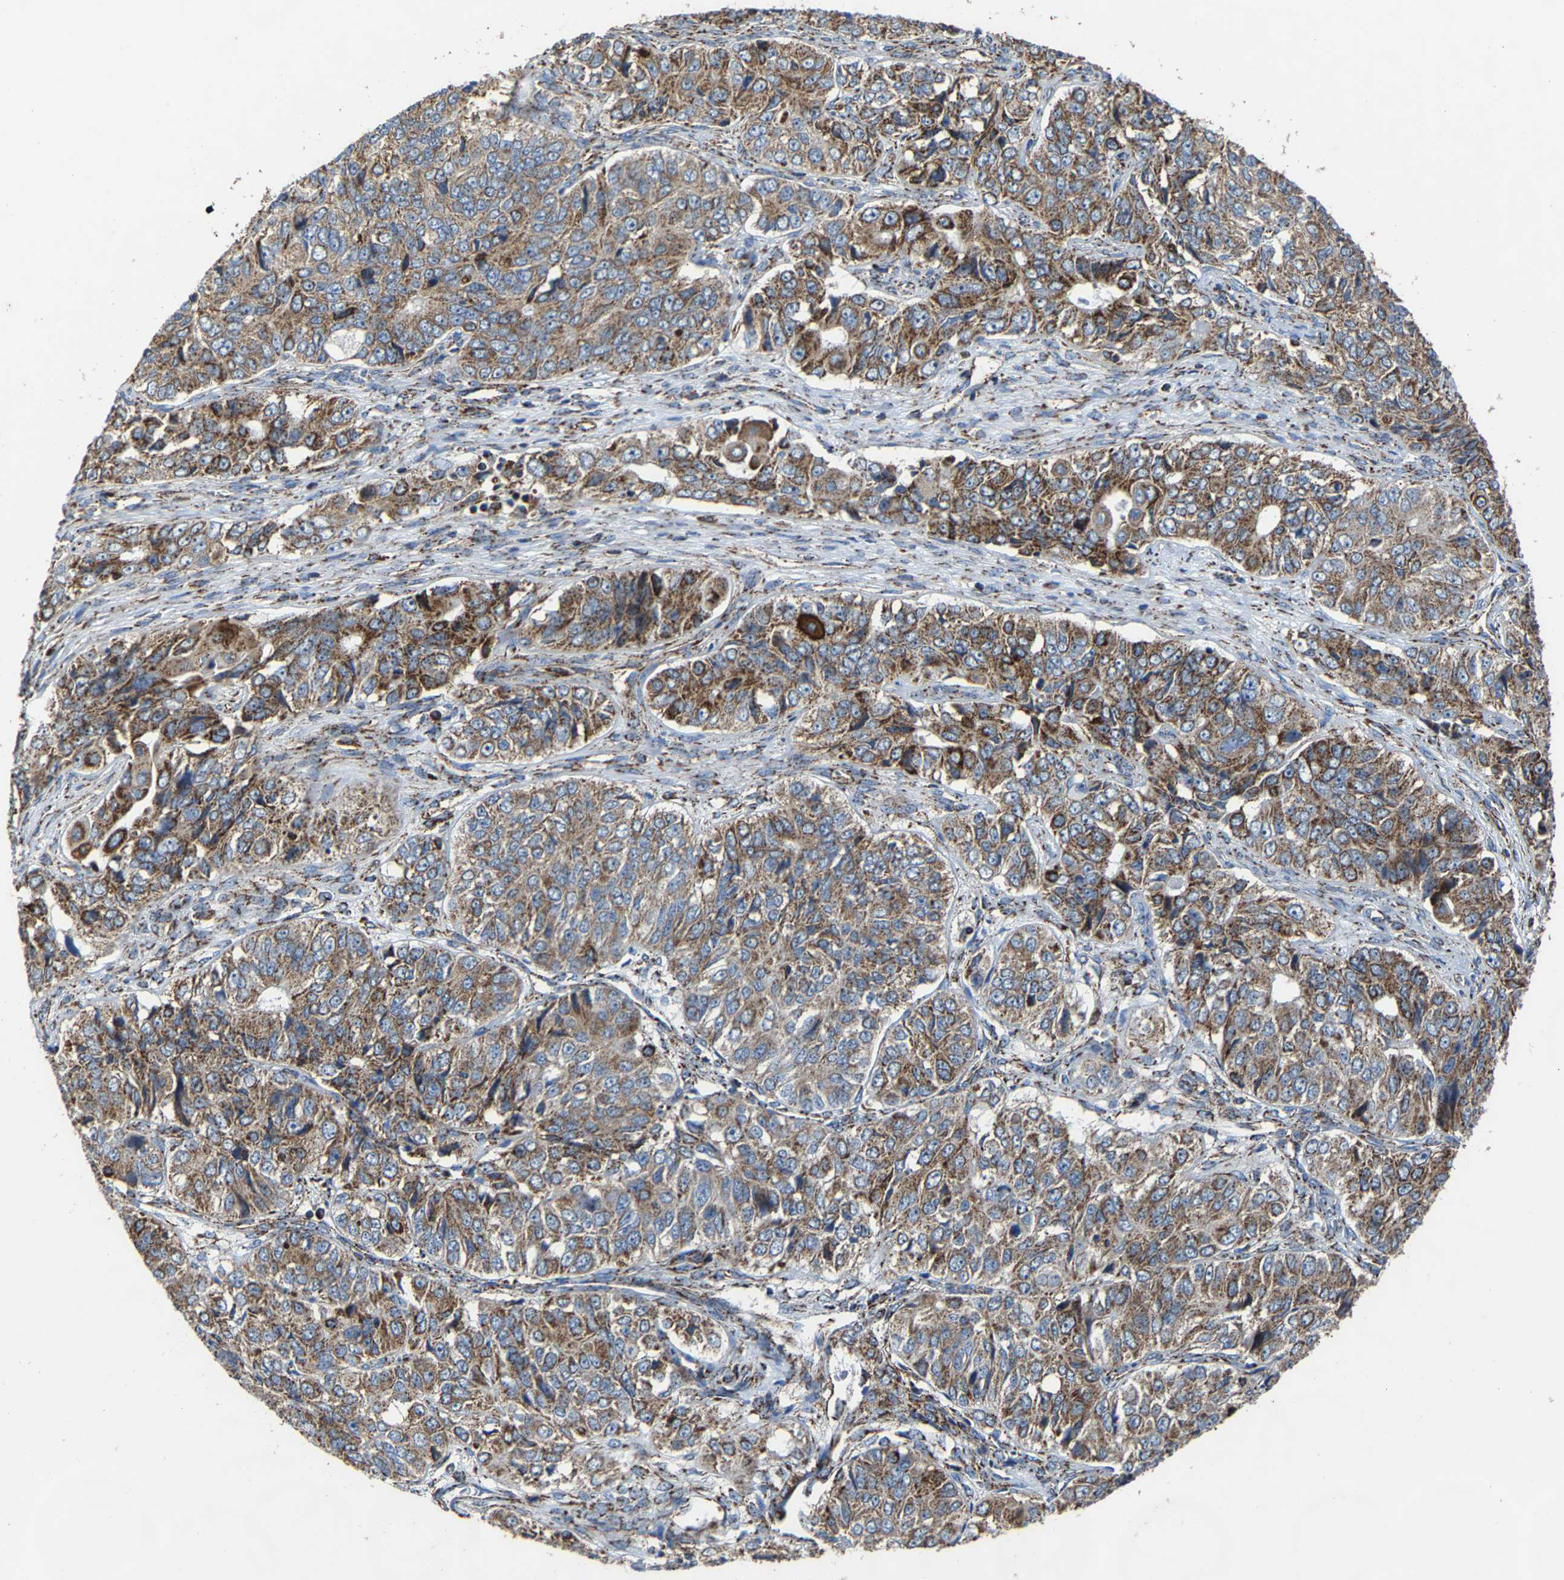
{"staining": {"intensity": "moderate", "quantity": ">75%", "location": "cytoplasmic/membranous"}, "tissue": "ovarian cancer", "cell_type": "Tumor cells", "image_type": "cancer", "snomed": [{"axis": "morphology", "description": "Carcinoma, endometroid"}, {"axis": "topography", "description": "Ovary"}], "caption": "Moderate cytoplasmic/membranous staining for a protein is present in approximately >75% of tumor cells of ovarian cancer (endometroid carcinoma) using immunohistochemistry (IHC).", "gene": "NDUFV3", "patient": {"sex": "female", "age": 51}}